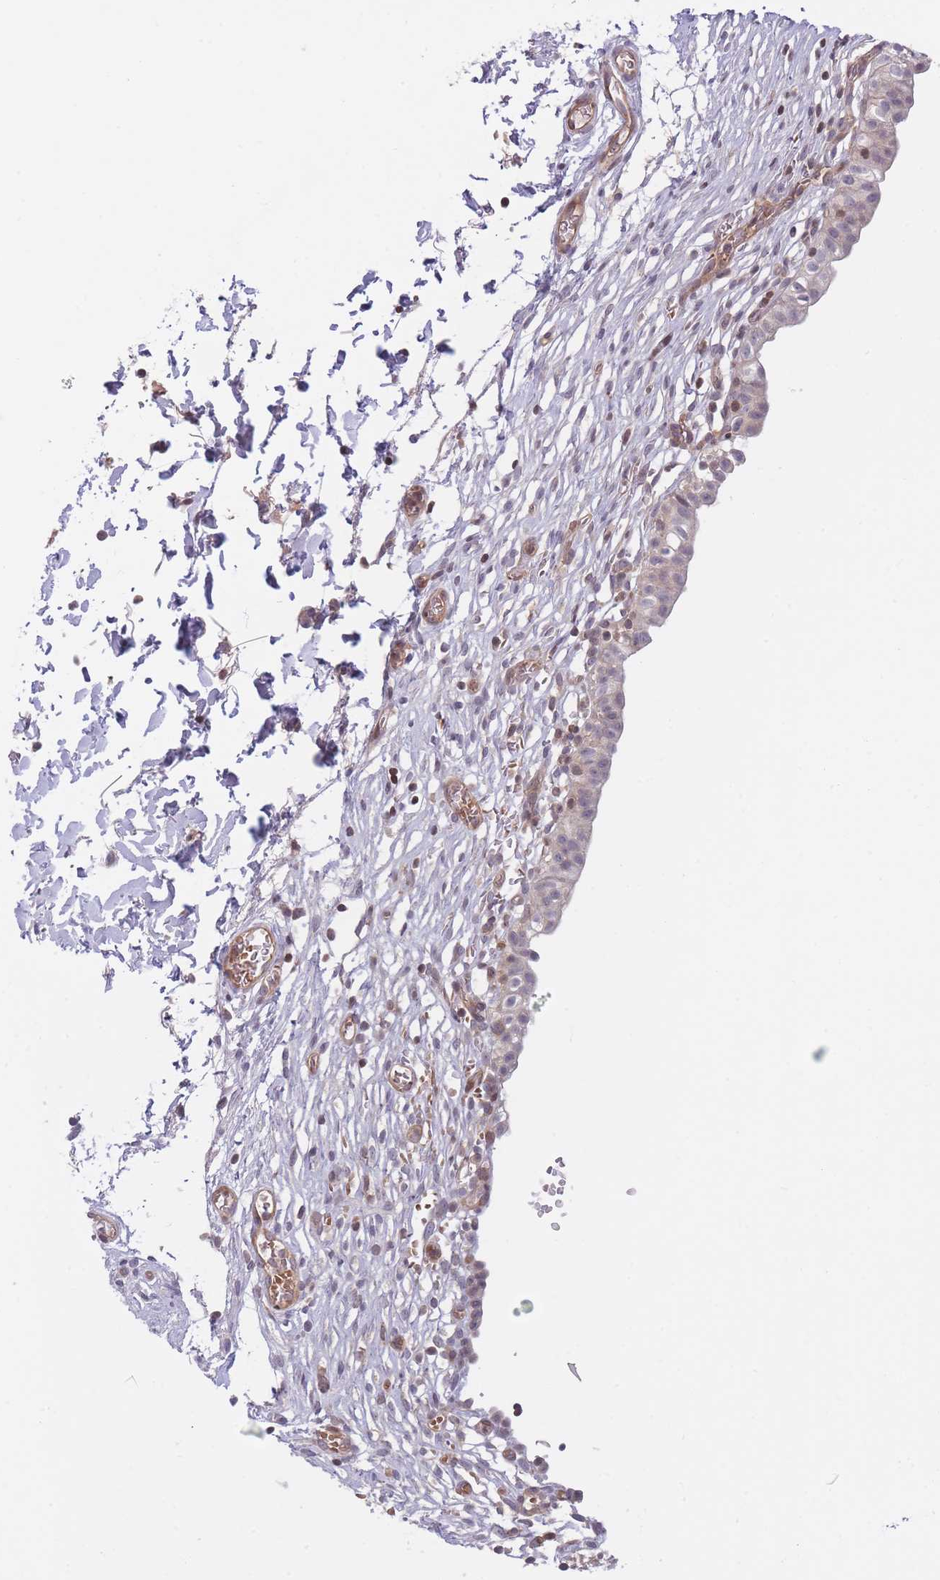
{"staining": {"intensity": "weak", "quantity": "25%-75%", "location": "cytoplasmic/membranous,nuclear"}, "tissue": "urinary bladder", "cell_type": "Urothelial cells", "image_type": "normal", "snomed": [{"axis": "morphology", "description": "Normal tissue, NOS"}, {"axis": "topography", "description": "Urinary bladder"}, {"axis": "topography", "description": "Peripheral nerve tissue"}], "caption": "An IHC histopathology image of unremarkable tissue is shown. Protein staining in brown highlights weak cytoplasmic/membranous,nuclear positivity in urinary bladder within urothelial cells. Using DAB (3,3'-diaminobenzidine) (brown) and hematoxylin (blue) stains, captured at high magnification using brightfield microscopy.", "gene": "SLC35F5", "patient": {"sex": "male", "age": 55}}